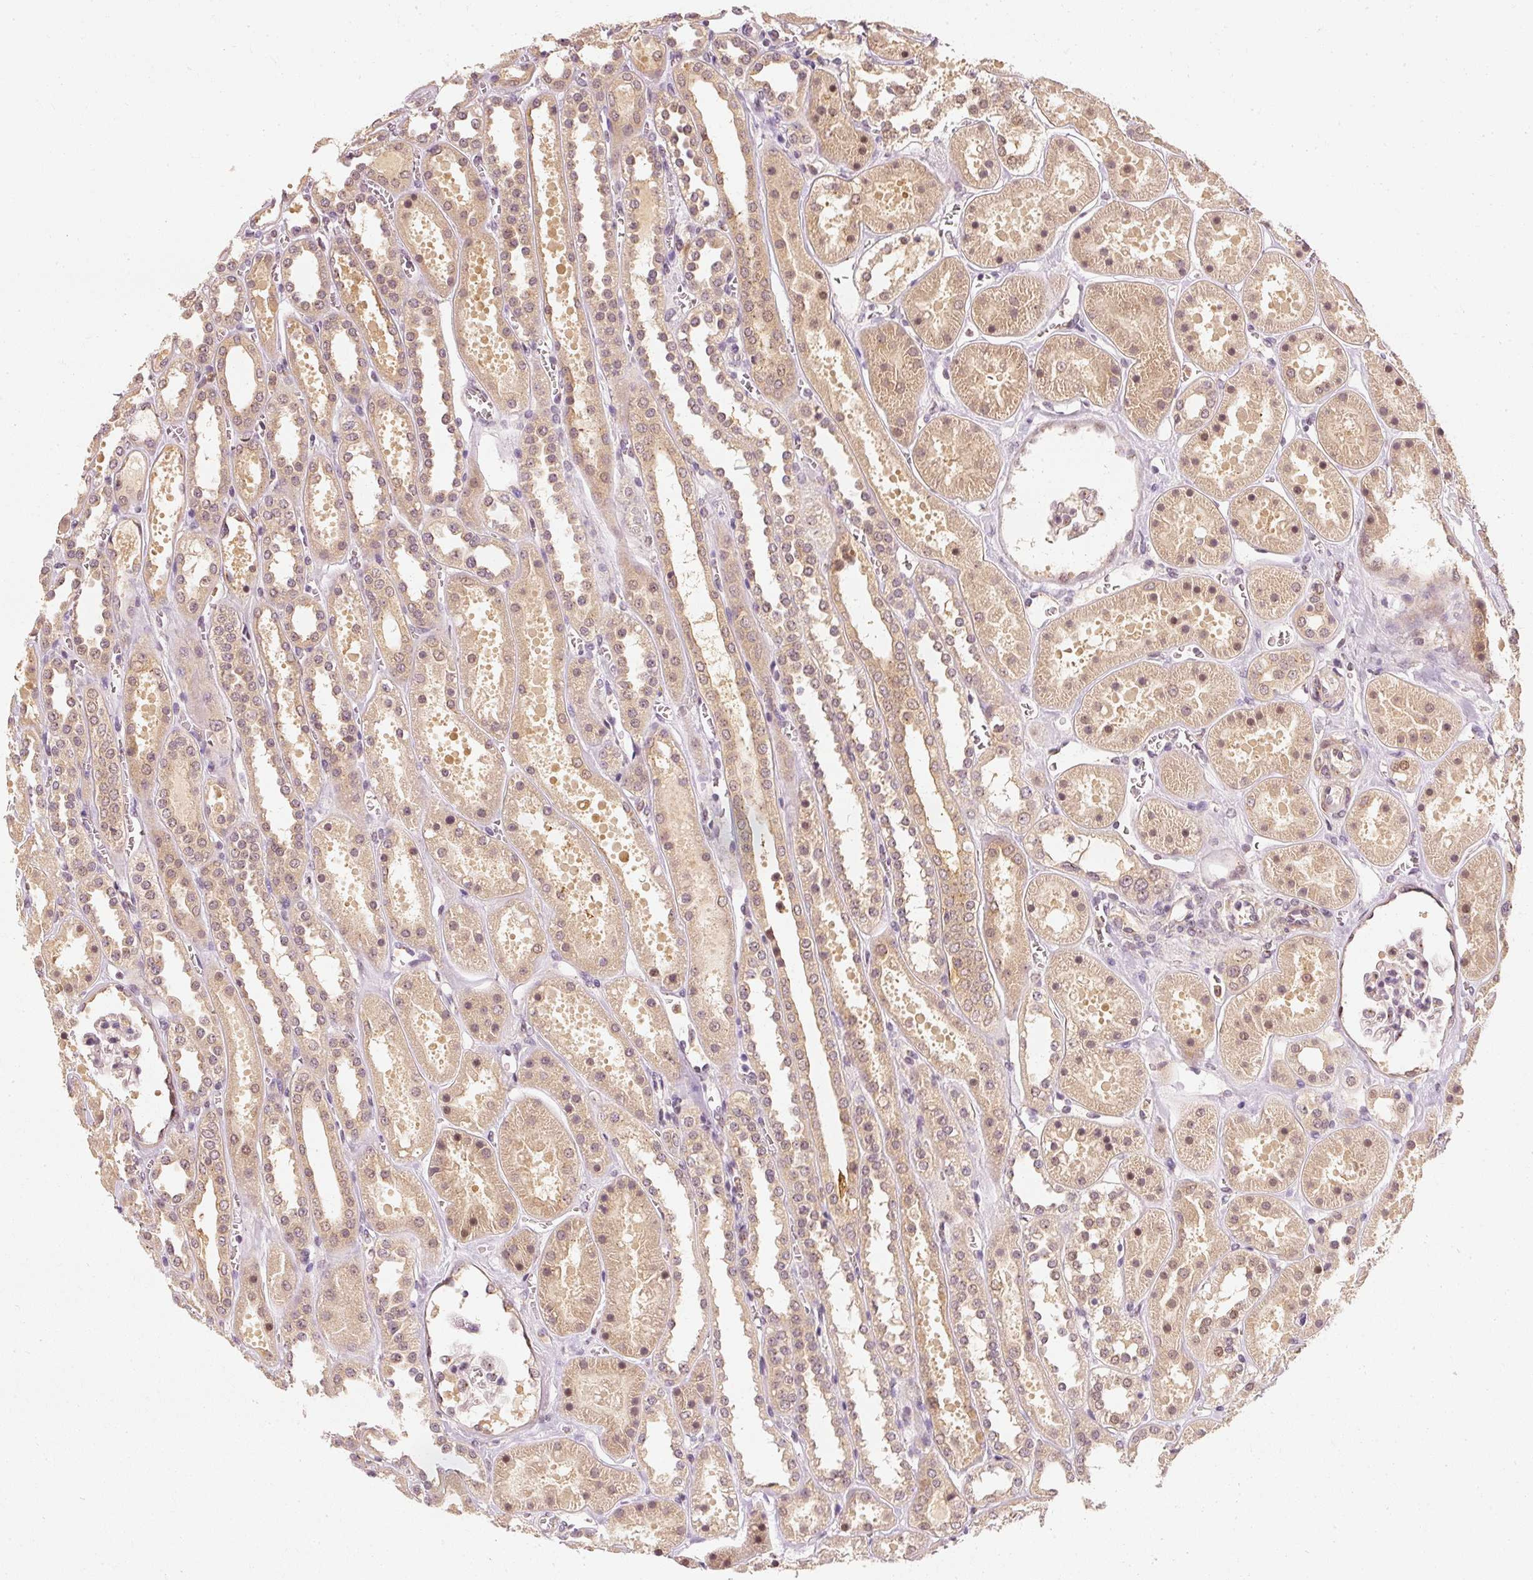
{"staining": {"intensity": "moderate", "quantity": "<25%", "location": "cytoplasmic/membranous"}, "tissue": "kidney", "cell_type": "Cells in glomeruli", "image_type": "normal", "snomed": [{"axis": "morphology", "description": "Normal tissue, NOS"}, {"axis": "topography", "description": "Kidney"}], "caption": "This image exhibits immunohistochemistry staining of benign kidney, with low moderate cytoplasmic/membranous expression in about <25% of cells in glomeruli.", "gene": "EEF1A1", "patient": {"sex": "female", "age": 41}}